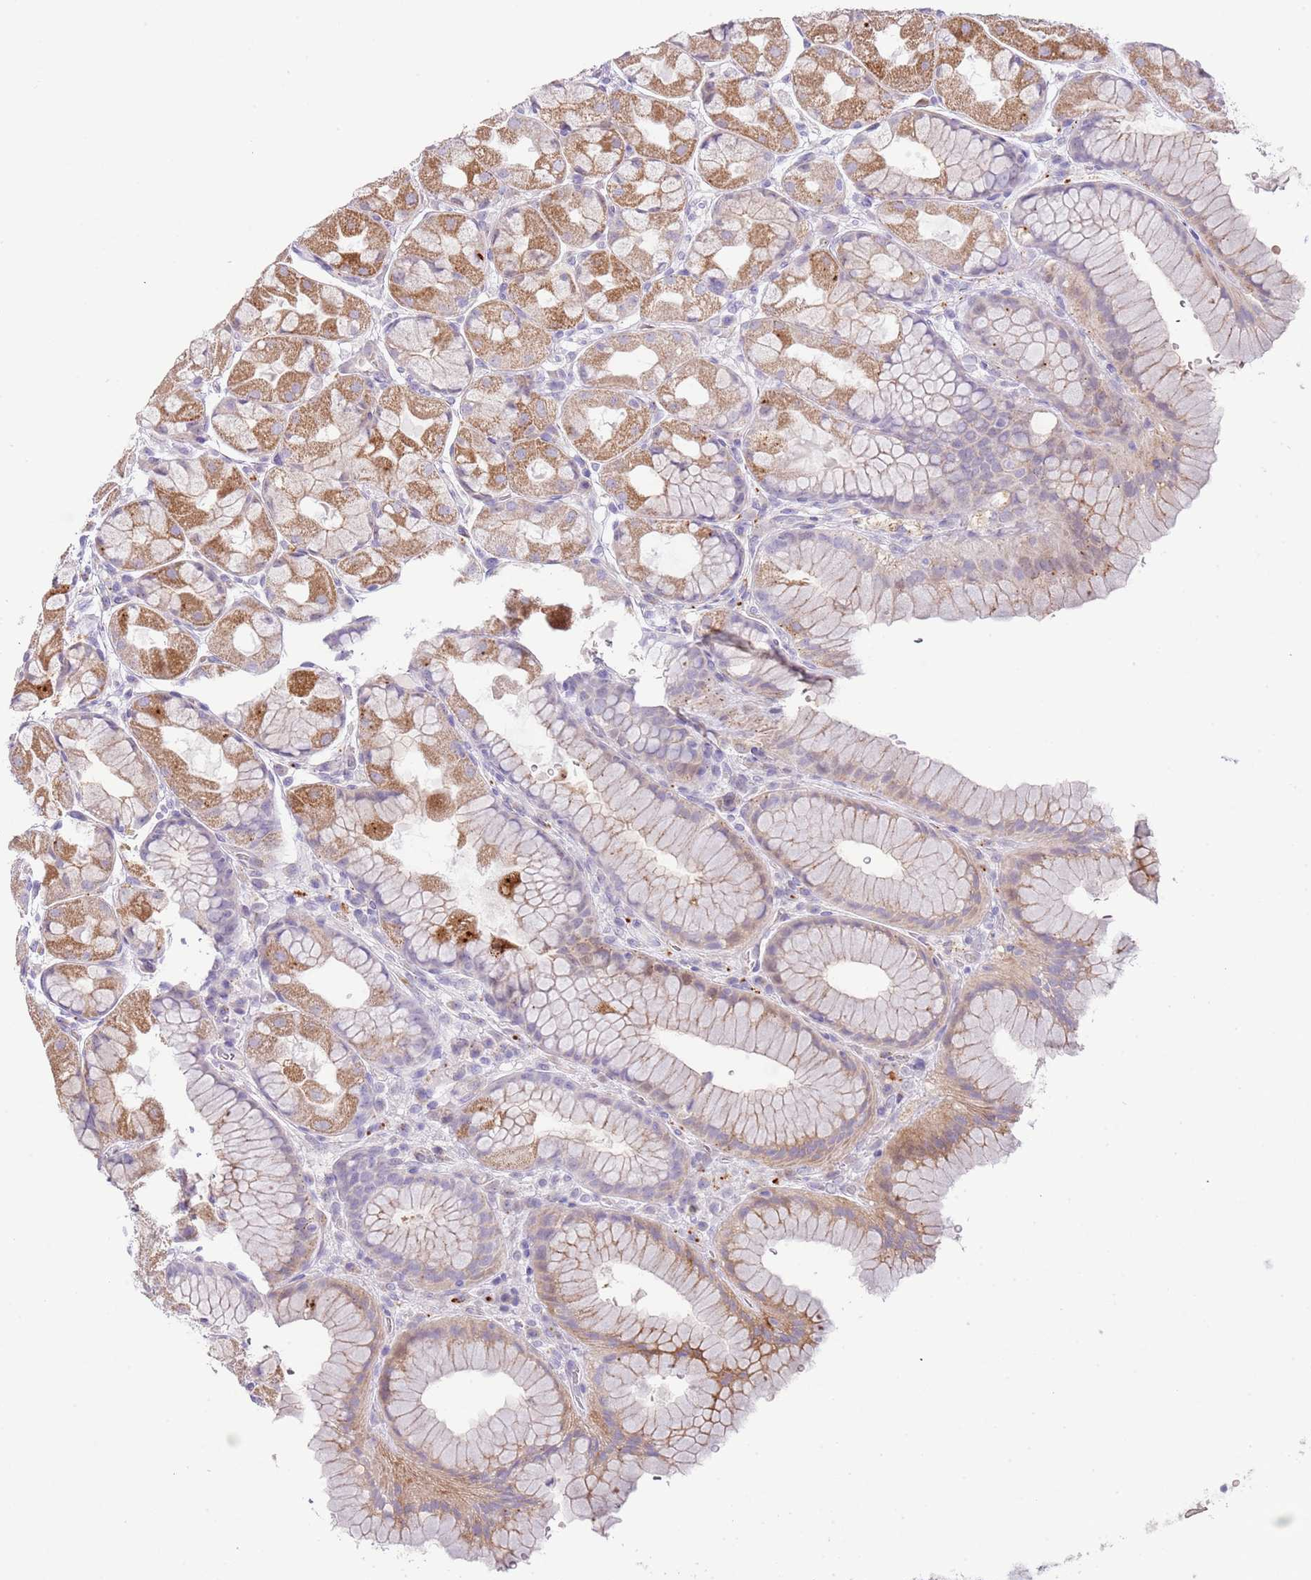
{"staining": {"intensity": "moderate", "quantity": "25%-75%", "location": "cytoplasmic/membranous"}, "tissue": "stomach", "cell_type": "Glandular cells", "image_type": "normal", "snomed": [{"axis": "morphology", "description": "Normal tissue, NOS"}, {"axis": "topography", "description": "Stomach"}], "caption": "This is a micrograph of immunohistochemistry staining of unremarkable stomach, which shows moderate expression in the cytoplasmic/membranous of glandular cells.", "gene": "ABHD17A", "patient": {"sex": "male", "age": 57}}